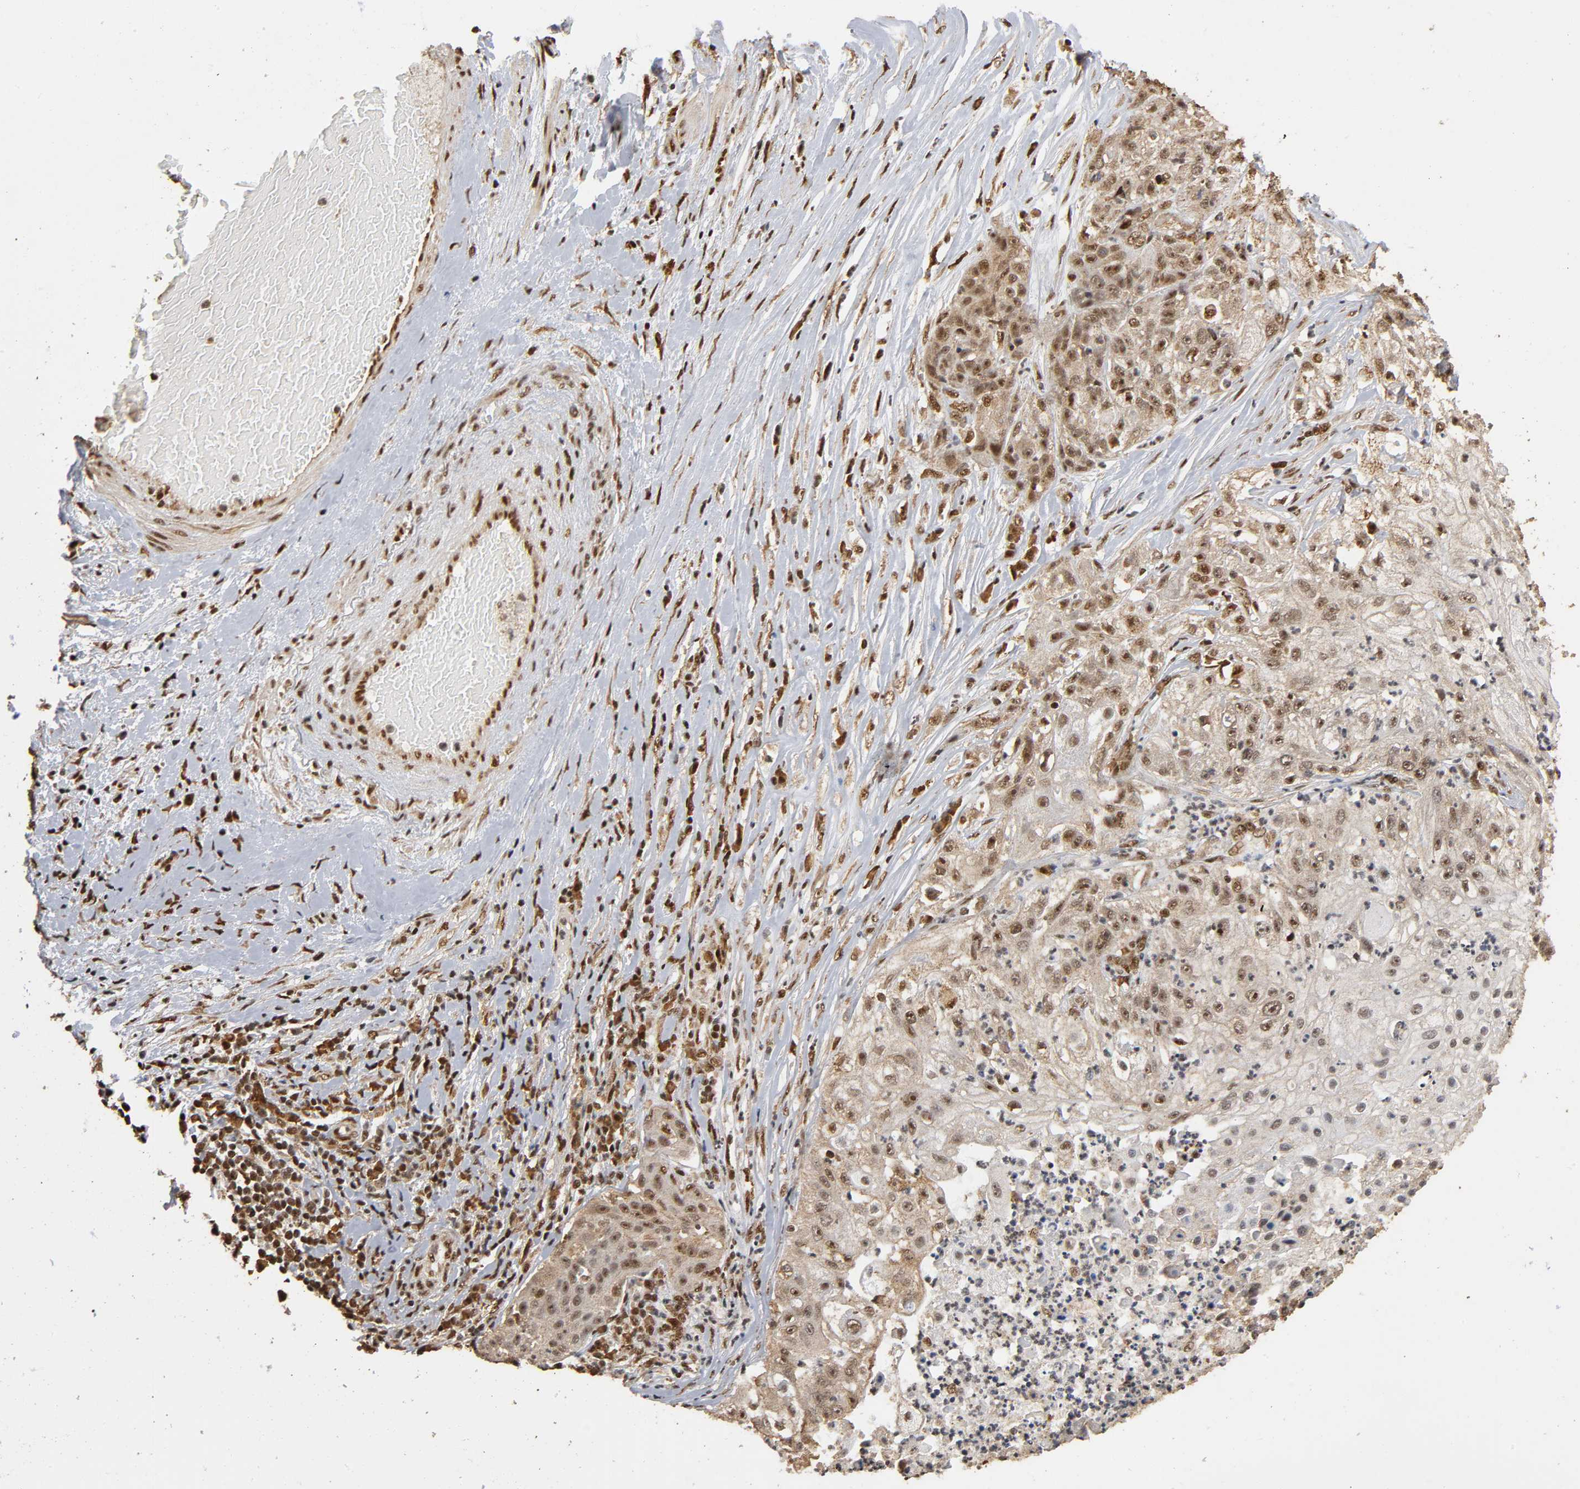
{"staining": {"intensity": "moderate", "quantity": ">75%", "location": "cytoplasmic/membranous,nuclear"}, "tissue": "lung cancer", "cell_type": "Tumor cells", "image_type": "cancer", "snomed": [{"axis": "morphology", "description": "Inflammation, NOS"}, {"axis": "morphology", "description": "Squamous cell carcinoma, NOS"}, {"axis": "topography", "description": "Lymph node"}, {"axis": "topography", "description": "Soft tissue"}, {"axis": "topography", "description": "Lung"}], "caption": "Protein expression analysis of human lung cancer (squamous cell carcinoma) reveals moderate cytoplasmic/membranous and nuclear positivity in about >75% of tumor cells.", "gene": "RNF122", "patient": {"sex": "male", "age": 66}}